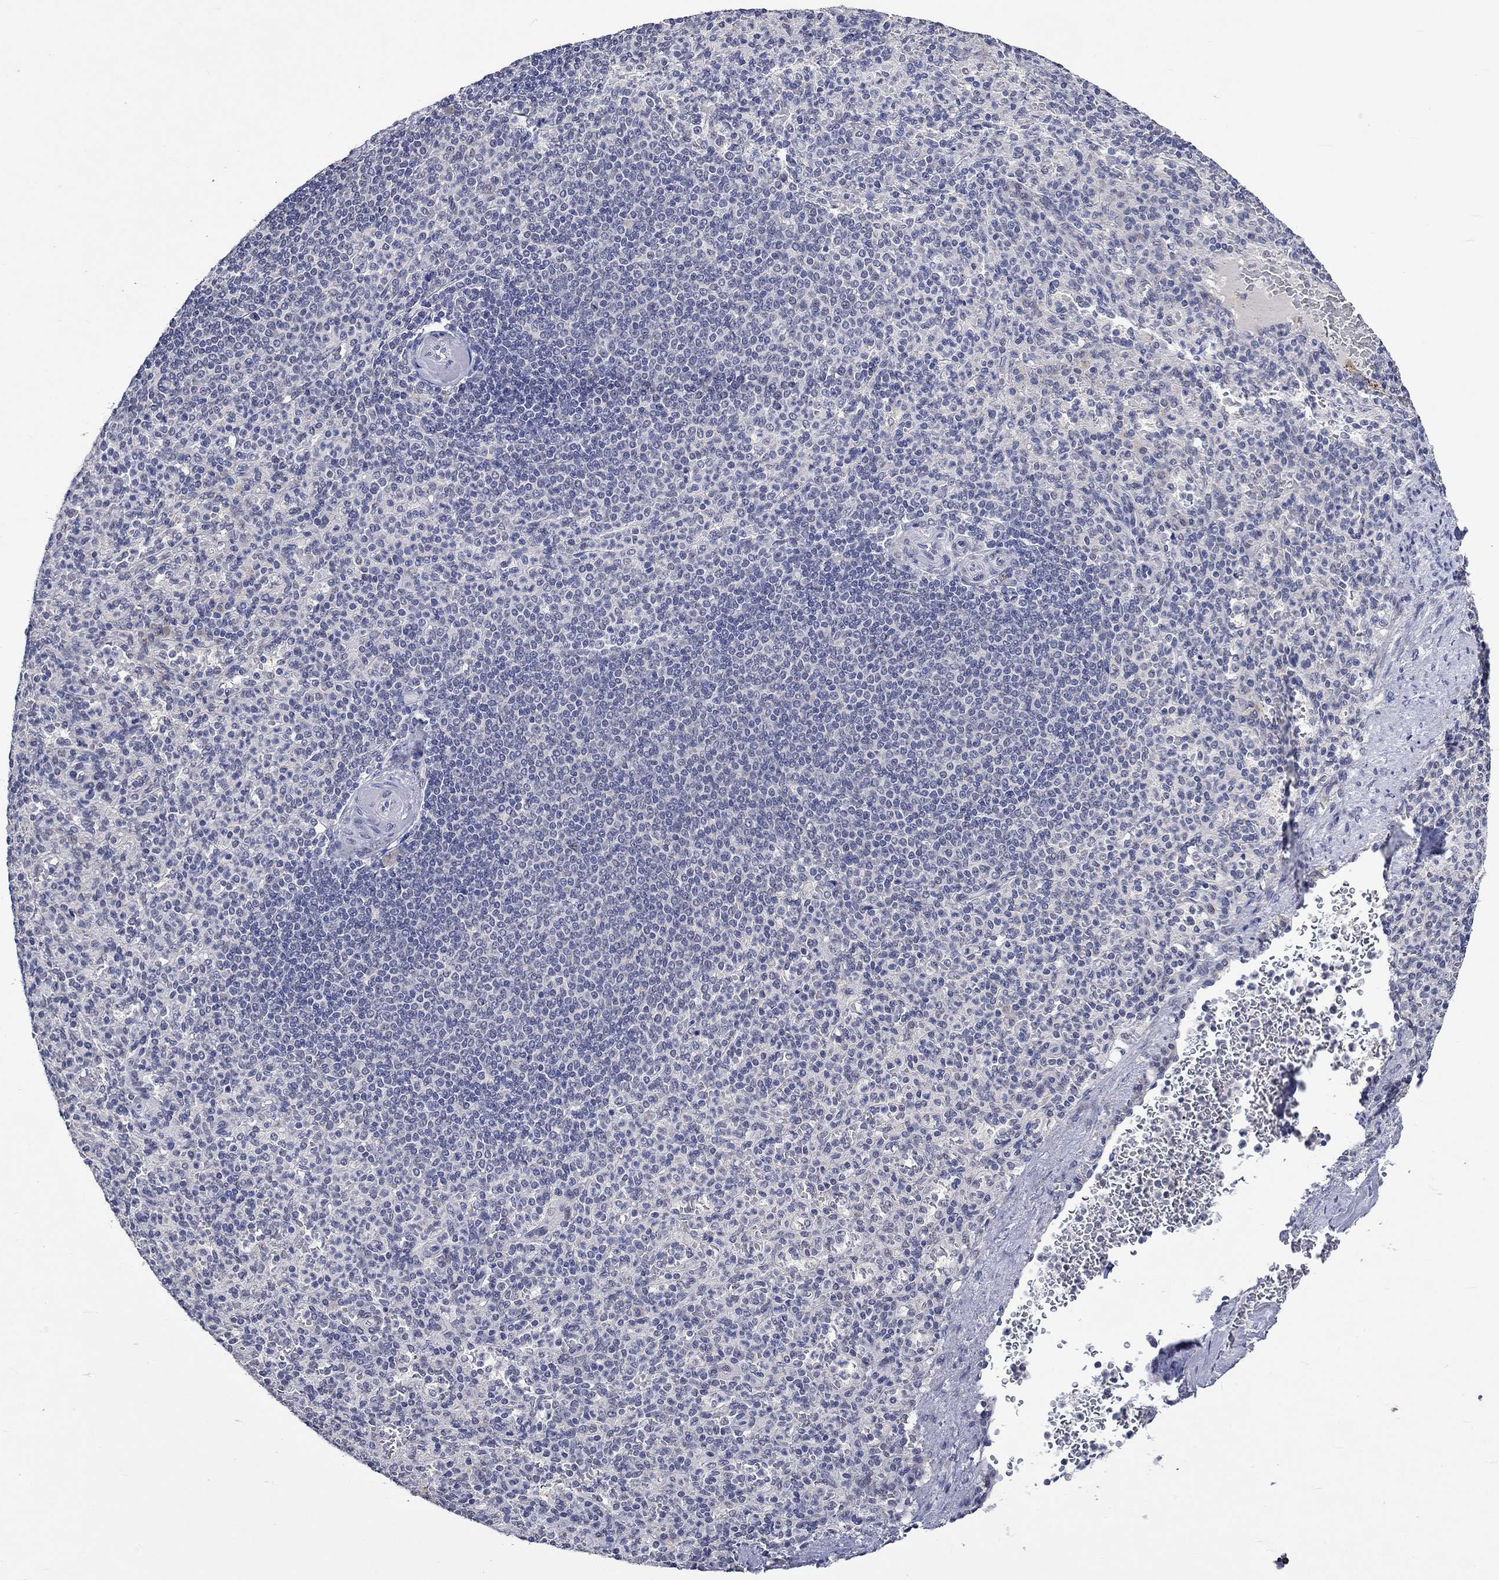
{"staining": {"intensity": "negative", "quantity": "none", "location": "none"}, "tissue": "spleen", "cell_type": "Cells in red pulp", "image_type": "normal", "snomed": [{"axis": "morphology", "description": "Normal tissue, NOS"}, {"axis": "topography", "description": "Spleen"}], "caption": "High power microscopy histopathology image of an immunohistochemistry histopathology image of normal spleen, revealing no significant staining in cells in red pulp.", "gene": "DDX3Y", "patient": {"sex": "female", "age": 74}}